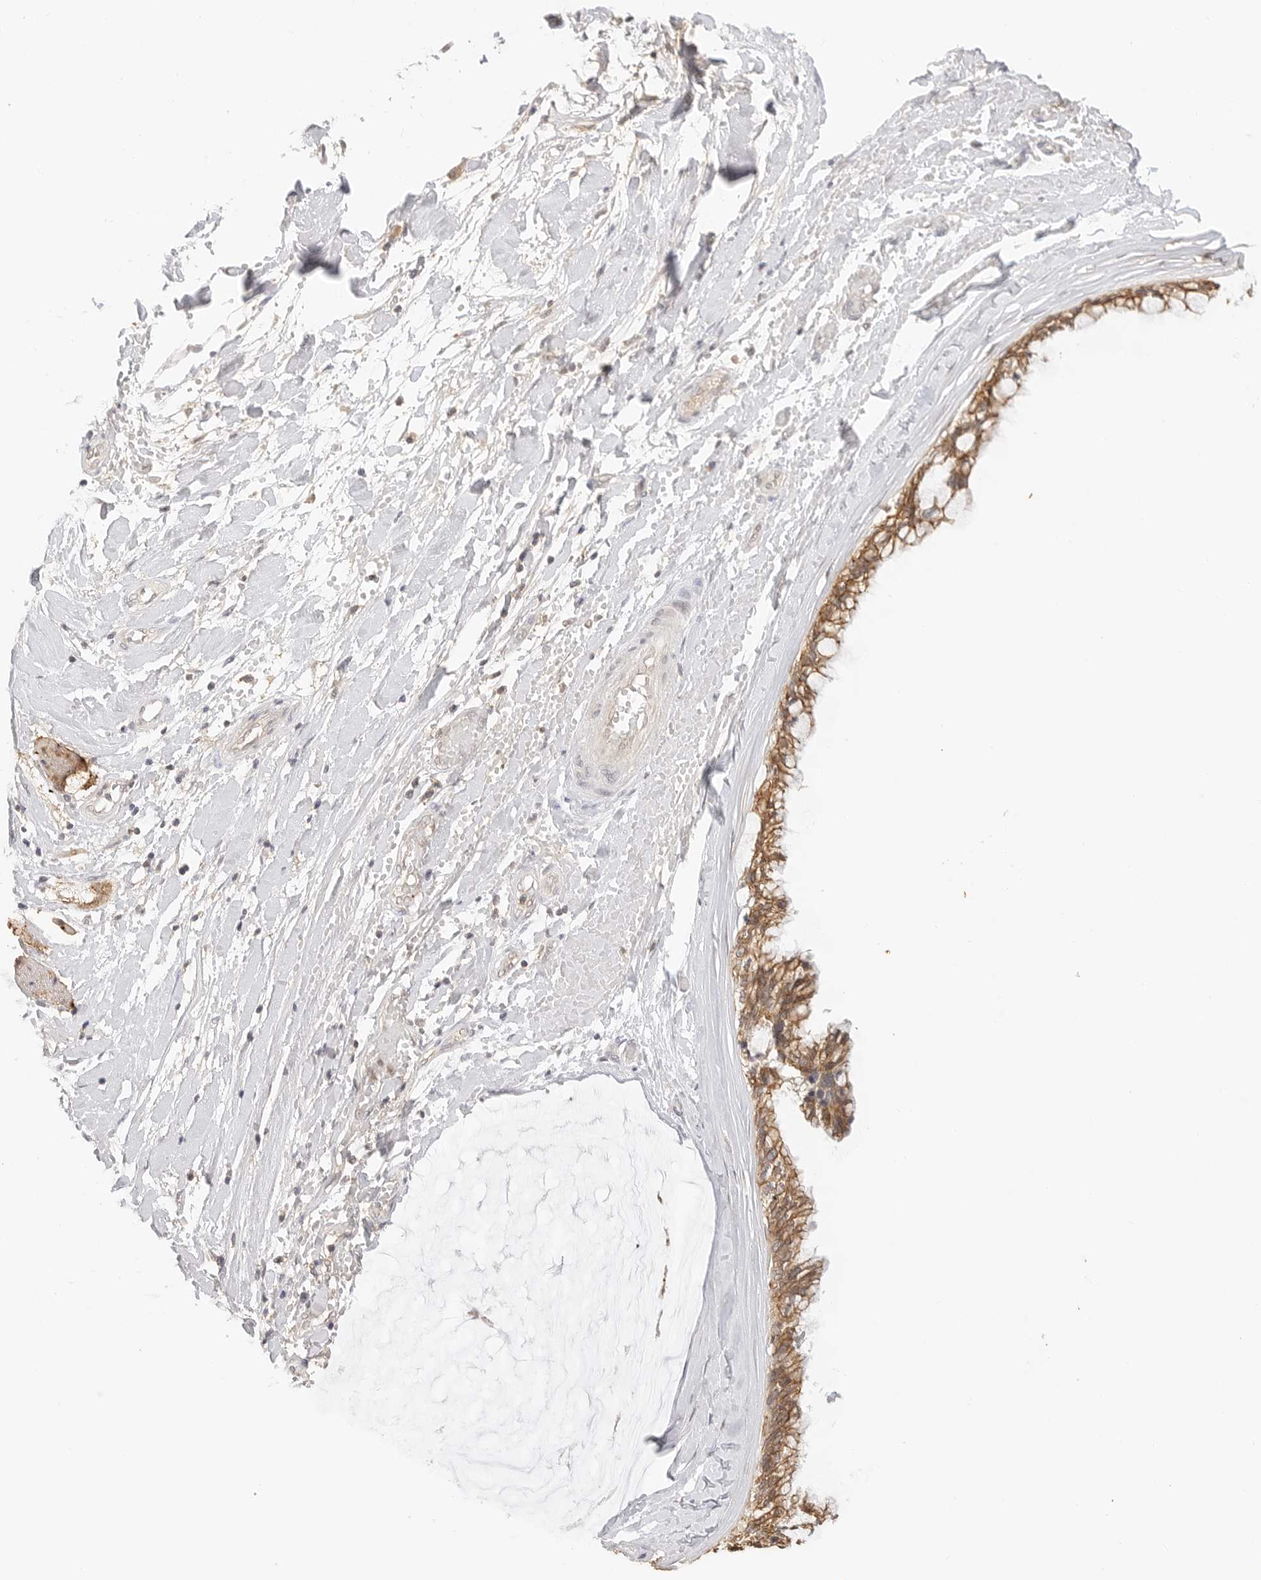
{"staining": {"intensity": "moderate", "quantity": ">75%", "location": "cytoplasmic/membranous"}, "tissue": "ovarian cancer", "cell_type": "Tumor cells", "image_type": "cancer", "snomed": [{"axis": "morphology", "description": "Cystadenocarcinoma, mucinous, NOS"}, {"axis": "topography", "description": "Ovary"}], "caption": "A high-resolution photomicrograph shows IHC staining of mucinous cystadenocarcinoma (ovarian), which reveals moderate cytoplasmic/membranous positivity in approximately >75% of tumor cells.", "gene": "EPHA1", "patient": {"sex": "female", "age": 39}}